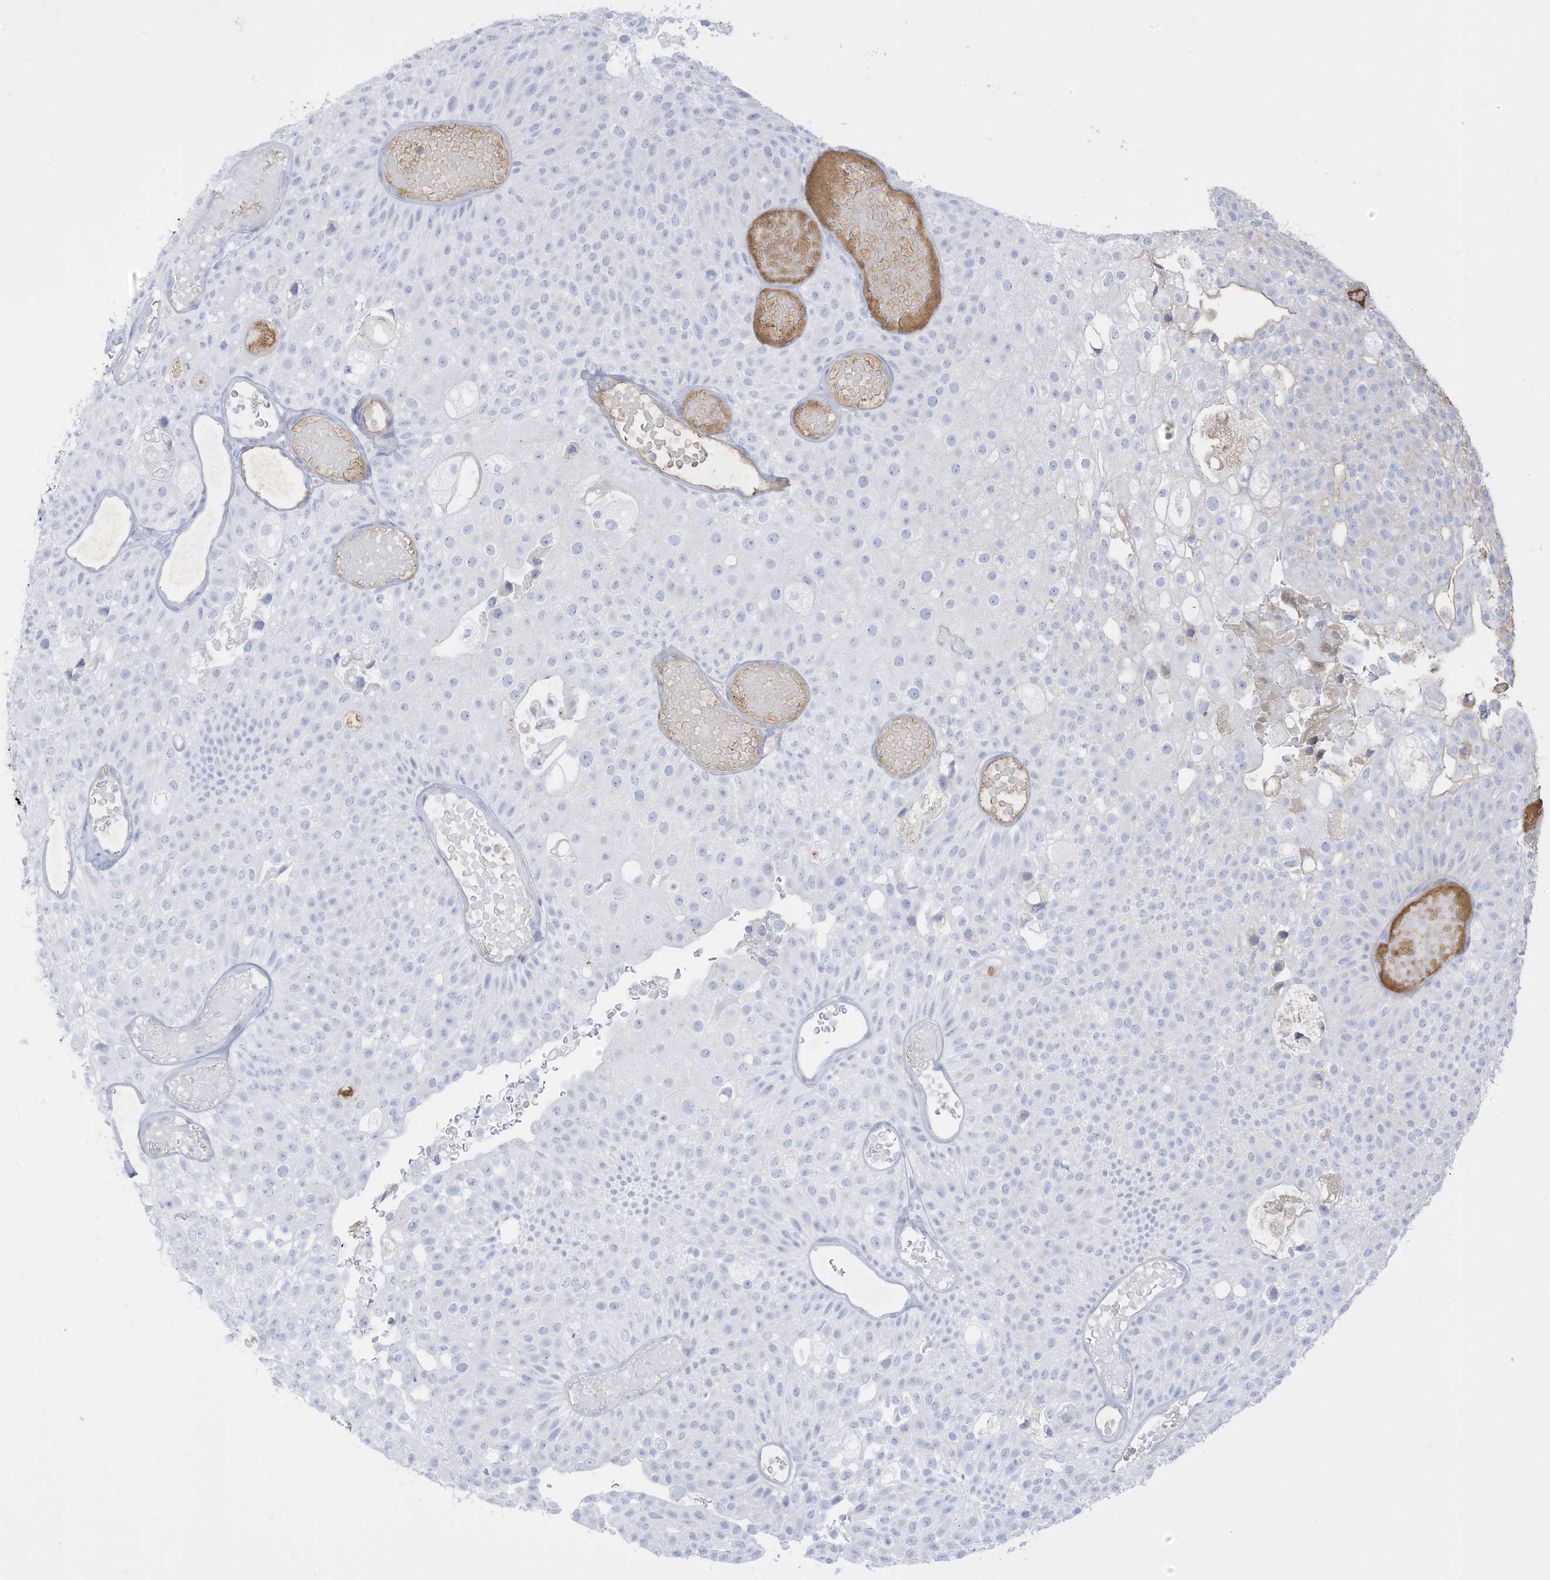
{"staining": {"intensity": "negative", "quantity": "none", "location": "none"}, "tissue": "urothelial cancer", "cell_type": "Tumor cells", "image_type": "cancer", "snomed": [{"axis": "morphology", "description": "Urothelial carcinoma, Low grade"}, {"axis": "topography", "description": "Urinary bladder"}], "caption": "Image shows no protein positivity in tumor cells of urothelial carcinoma (low-grade) tissue.", "gene": "HSD17B13", "patient": {"sex": "male", "age": 78}}